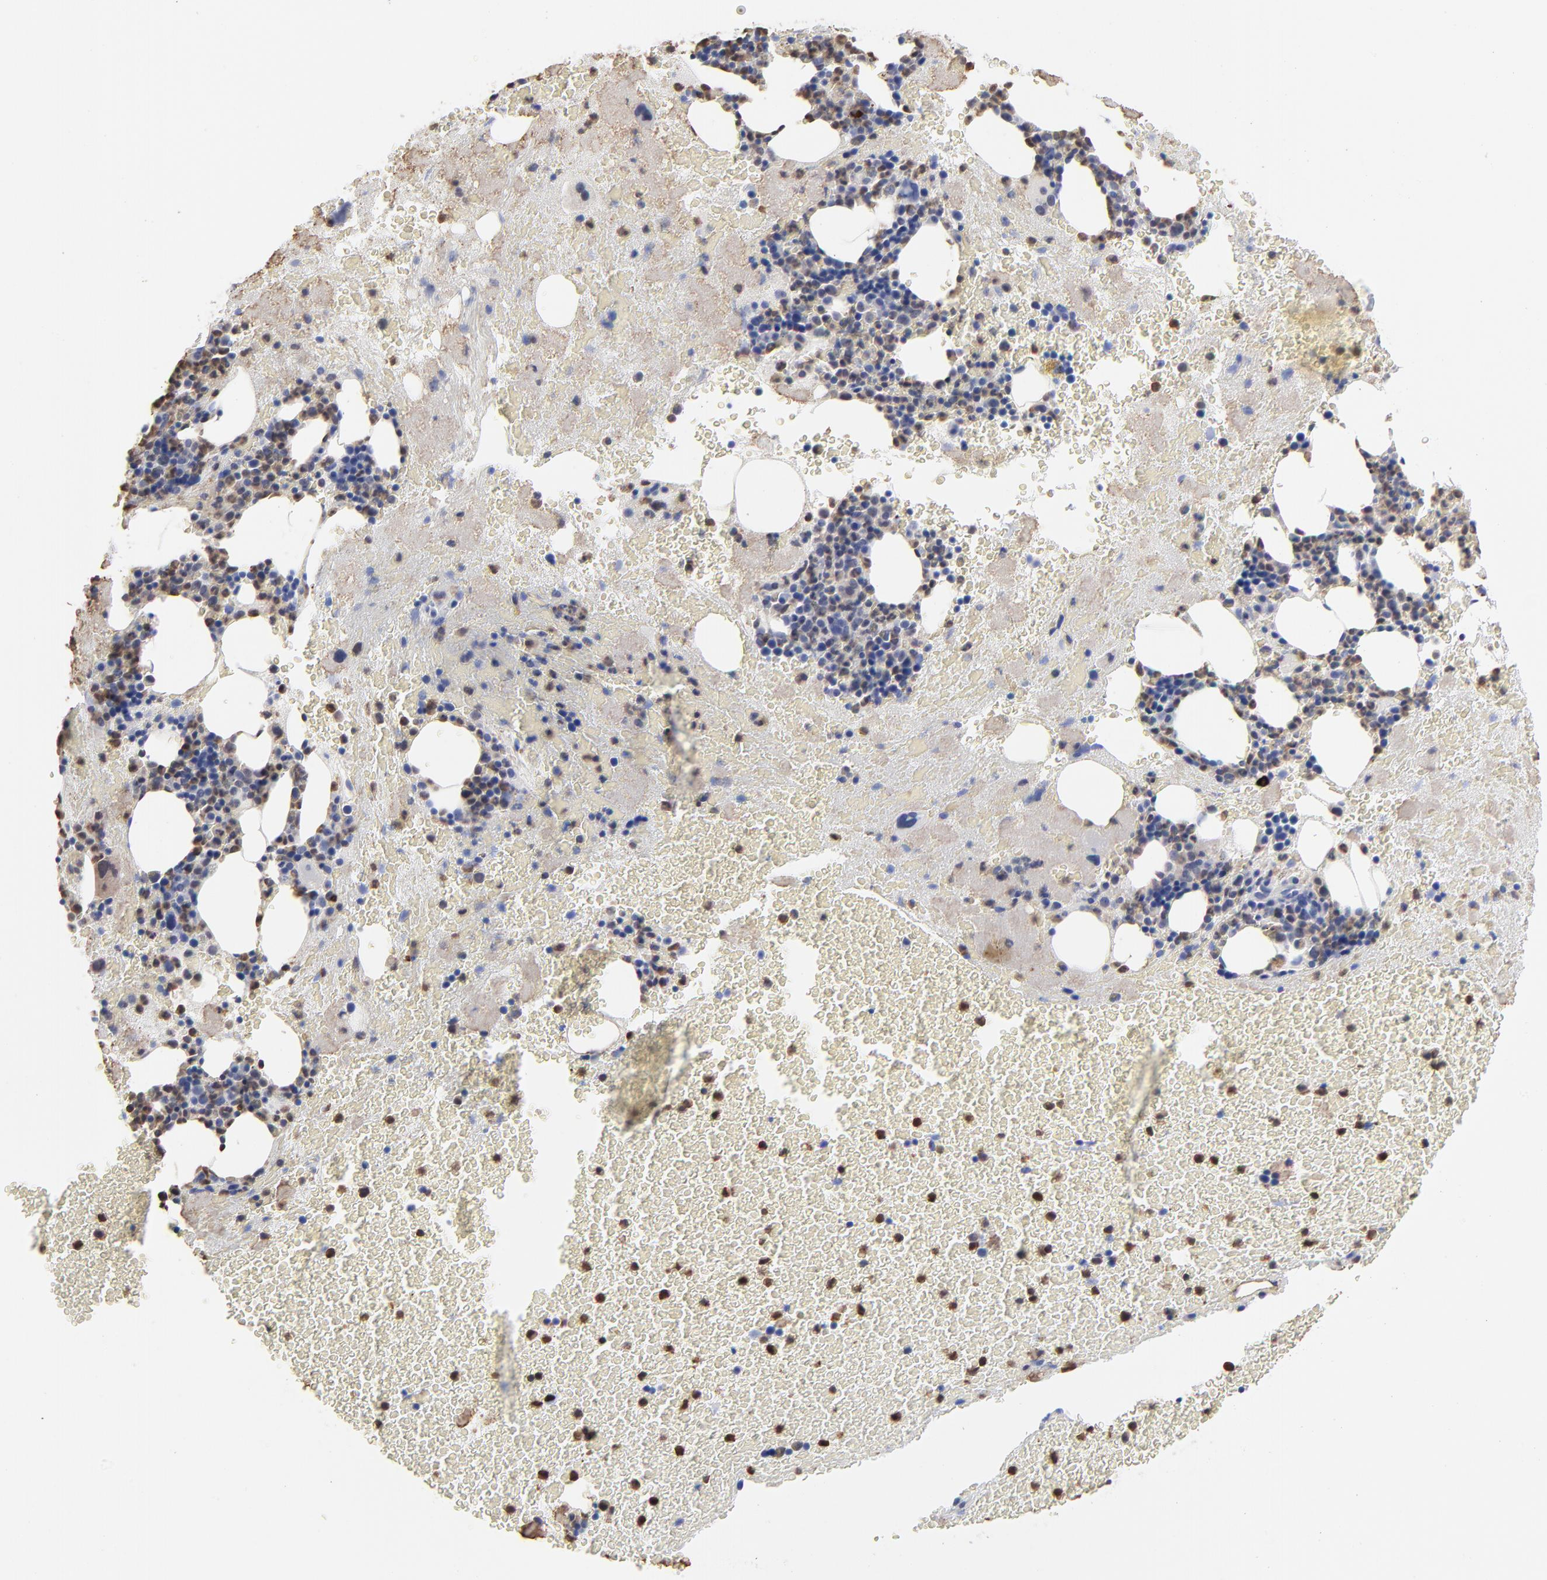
{"staining": {"intensity": "moderate", "quantity": "25%-75%", "location": "cytoplasmic/membranous,nuclear"}, "tissue": "bone marrow", "cell_type": "Hematopoietic cells", "image_type": "normal", "snomed": [{"axis": "morphology", "description": "Normal tissue, NOS"}, {"axis": "topography", "description": "Bone marrow"}], "caption": "A medium amount of moderate cytoplasmic/membranous,nuclear staining is seen in approximately 25%-75% of hematopoietic cells in normal bone marrow. (IHC, brightfield microscopy, high magnification).", "gene": "TBXT", "patient": {"sex": "male", "age": 76}}